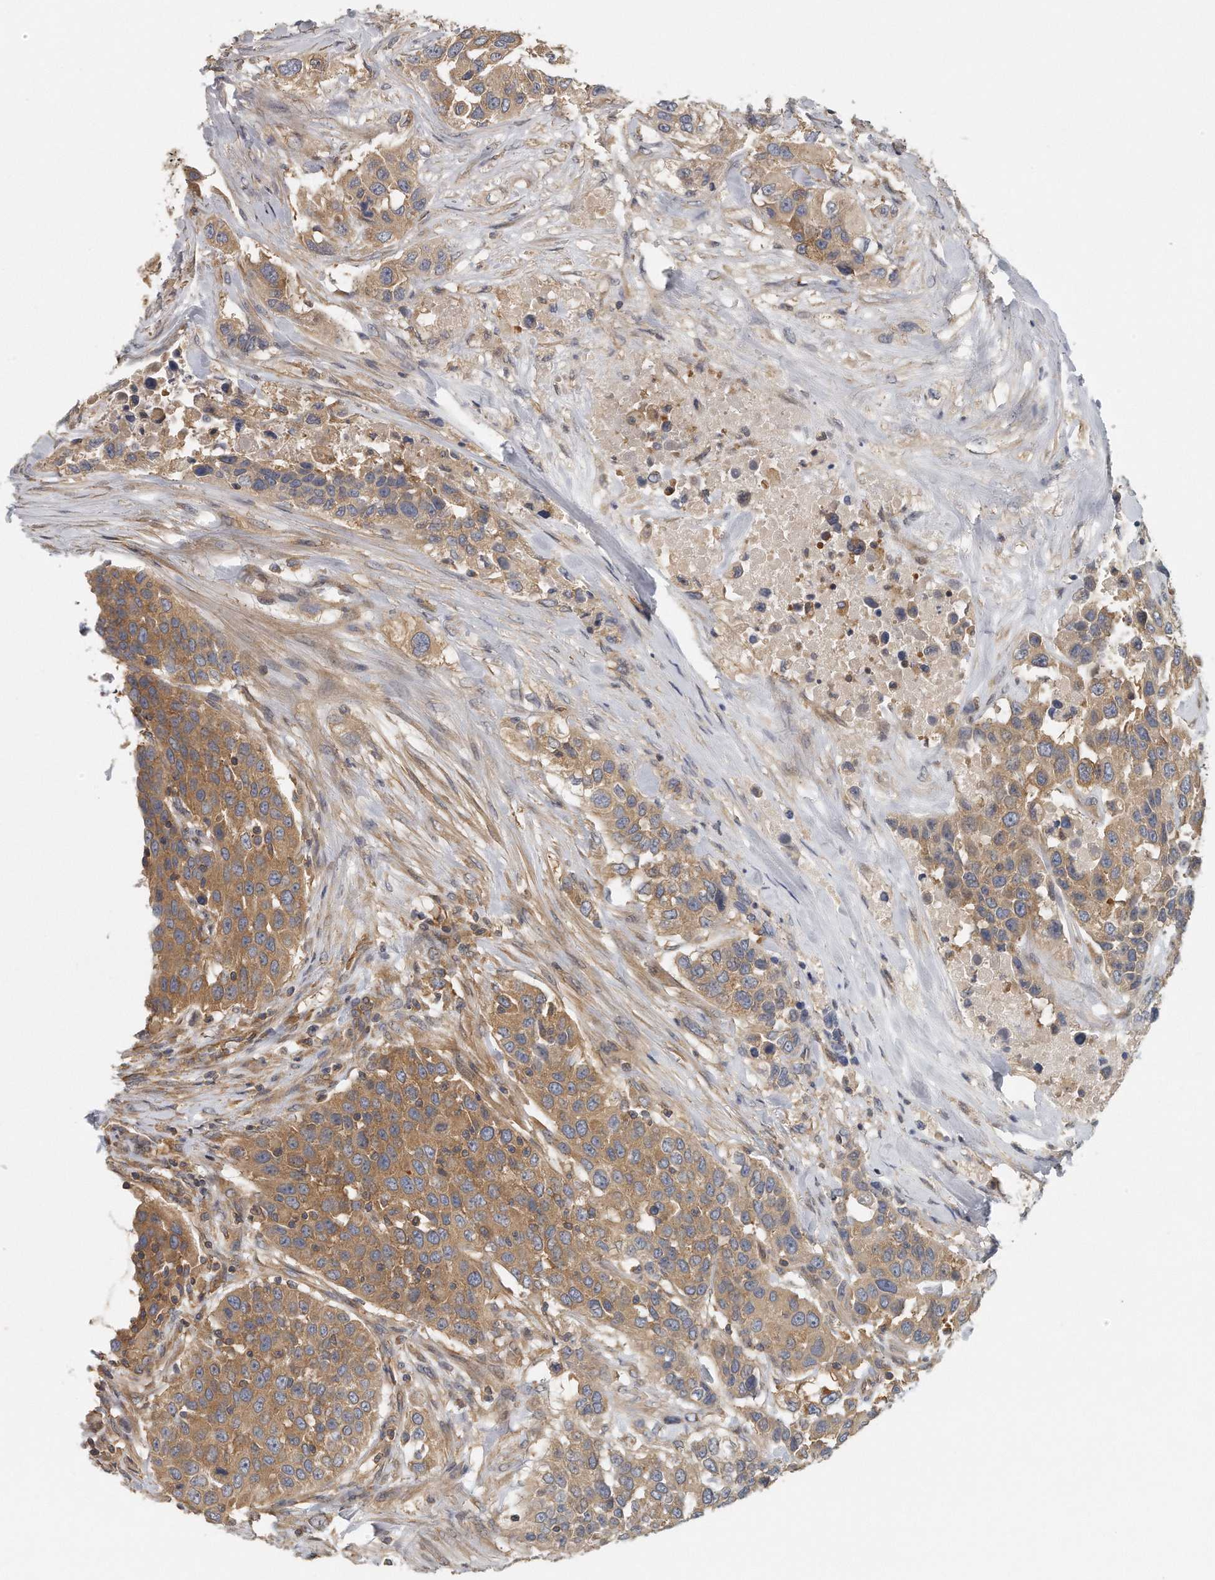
{"staining": {"intensity": "moderate", "quantity": ">75%", "location": "cytoplasmic/membranous"}, "tissue": "urothelial cancer", "cell_type": "Tumor cells", "image_type": "cancer", "snomed": [{"axis": "morphology", "description": "Urothelial carcinoma, High grade"}, {"axis": "topography", "description": "Urinary bladder"}], "caption": "Tumor cells show medium levels of moderate cytoplasmic/membranous expression in about >75% of cells in high-grade urothelial carcinoma.", "gene": "EIF3I", "patient": {"sex": "female", "age": 80}}